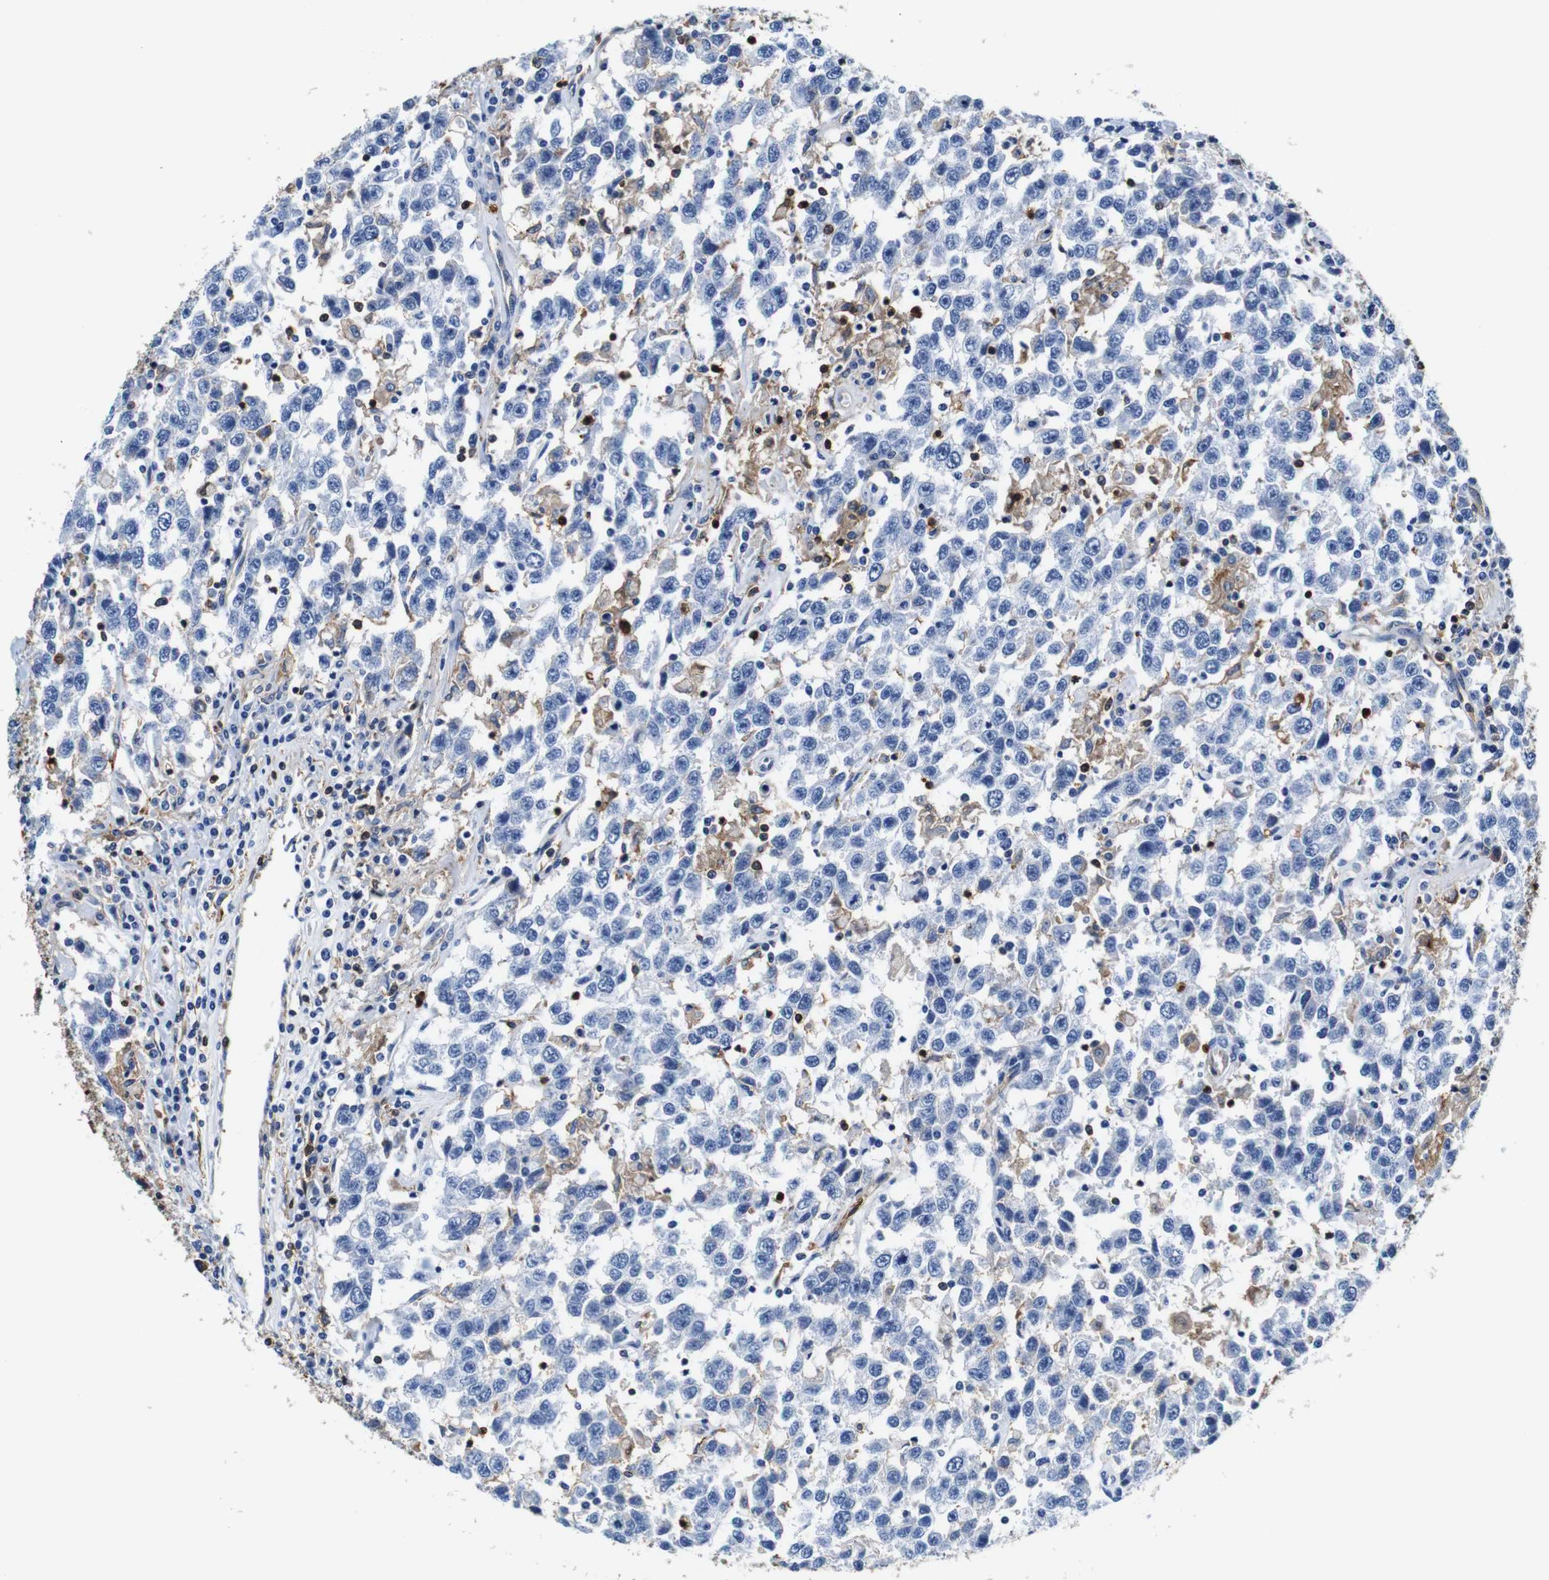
{"staining": {"intensity": "negative", "quantity": "none", "location": "none"}, "tissue": "testis cancer", "cell_type": "Tumor cells", "image_type": "cancer", "snomed": [{"axis": "morphology", "description": "Seminoma, NOS"}, {"axis": "topography", "description": "Testis"}], "caption": "Testis cancer (seminoma) stained for a protein using immunohistochemistry (IHC) shows no staining tumor cells.", "gene": "ANXA1", "patient": {"sex": "male", "age": 41}}